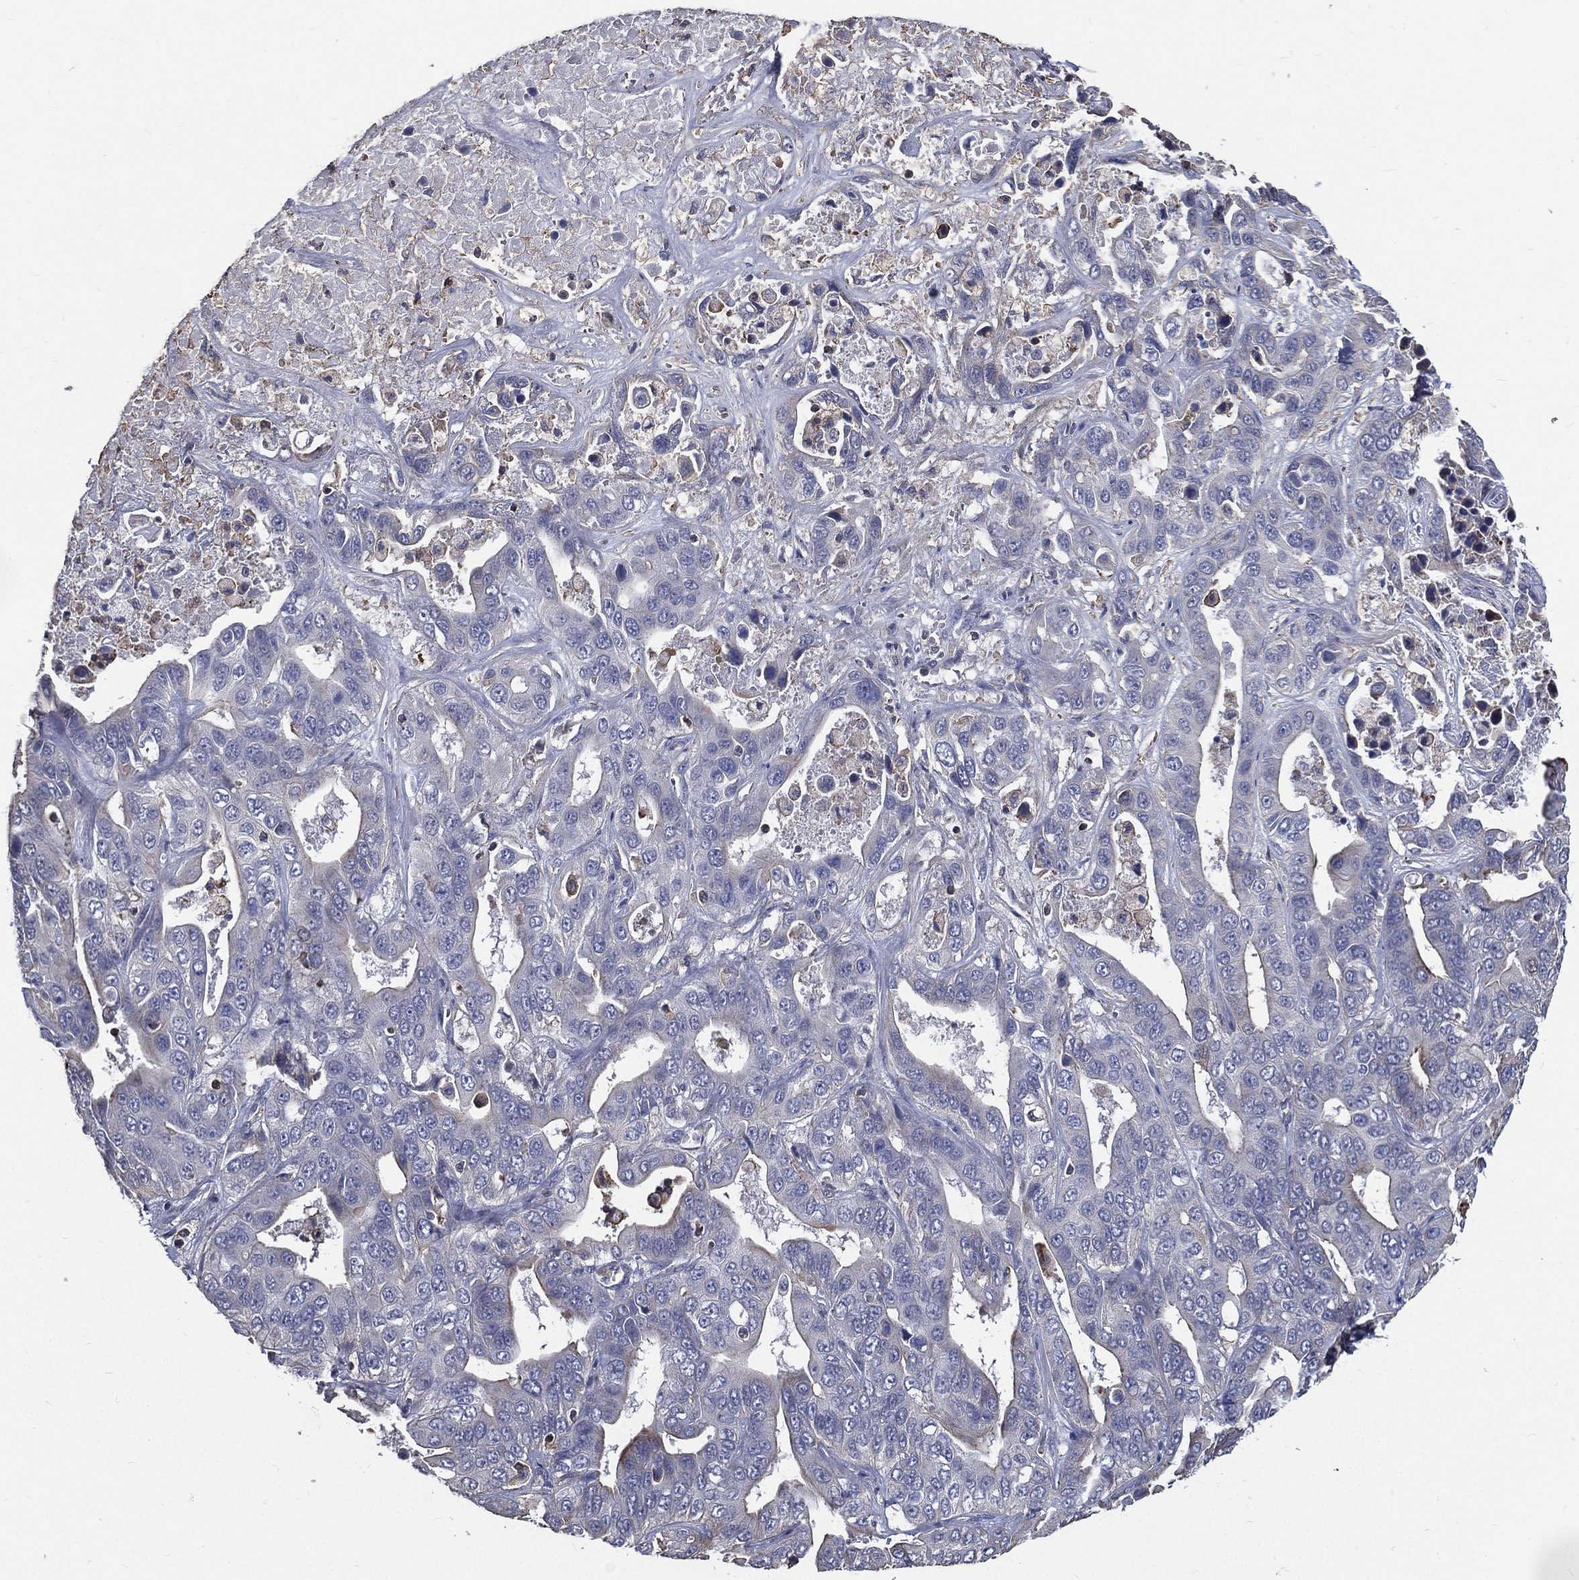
{"staining": {"intensity": "negative", "quantity": "none", "location": "none"}, "tissue": "liver cancer", "cell_type": "Tumor cells", "image_type": "cancer", "snomed": [{"axis": "morphology", "description": "Cholangiocarcinoma"}, {"axis": "topography", "description": "Liver"}], "caption": "Protein analysis of liver cholangiocarcinoma shows no significant staining in tumor cells. (DAB IHC with hematoxylin counter stain).", "gene": "SERPINB2", "patient": {"sex": "female", "age": 52}}